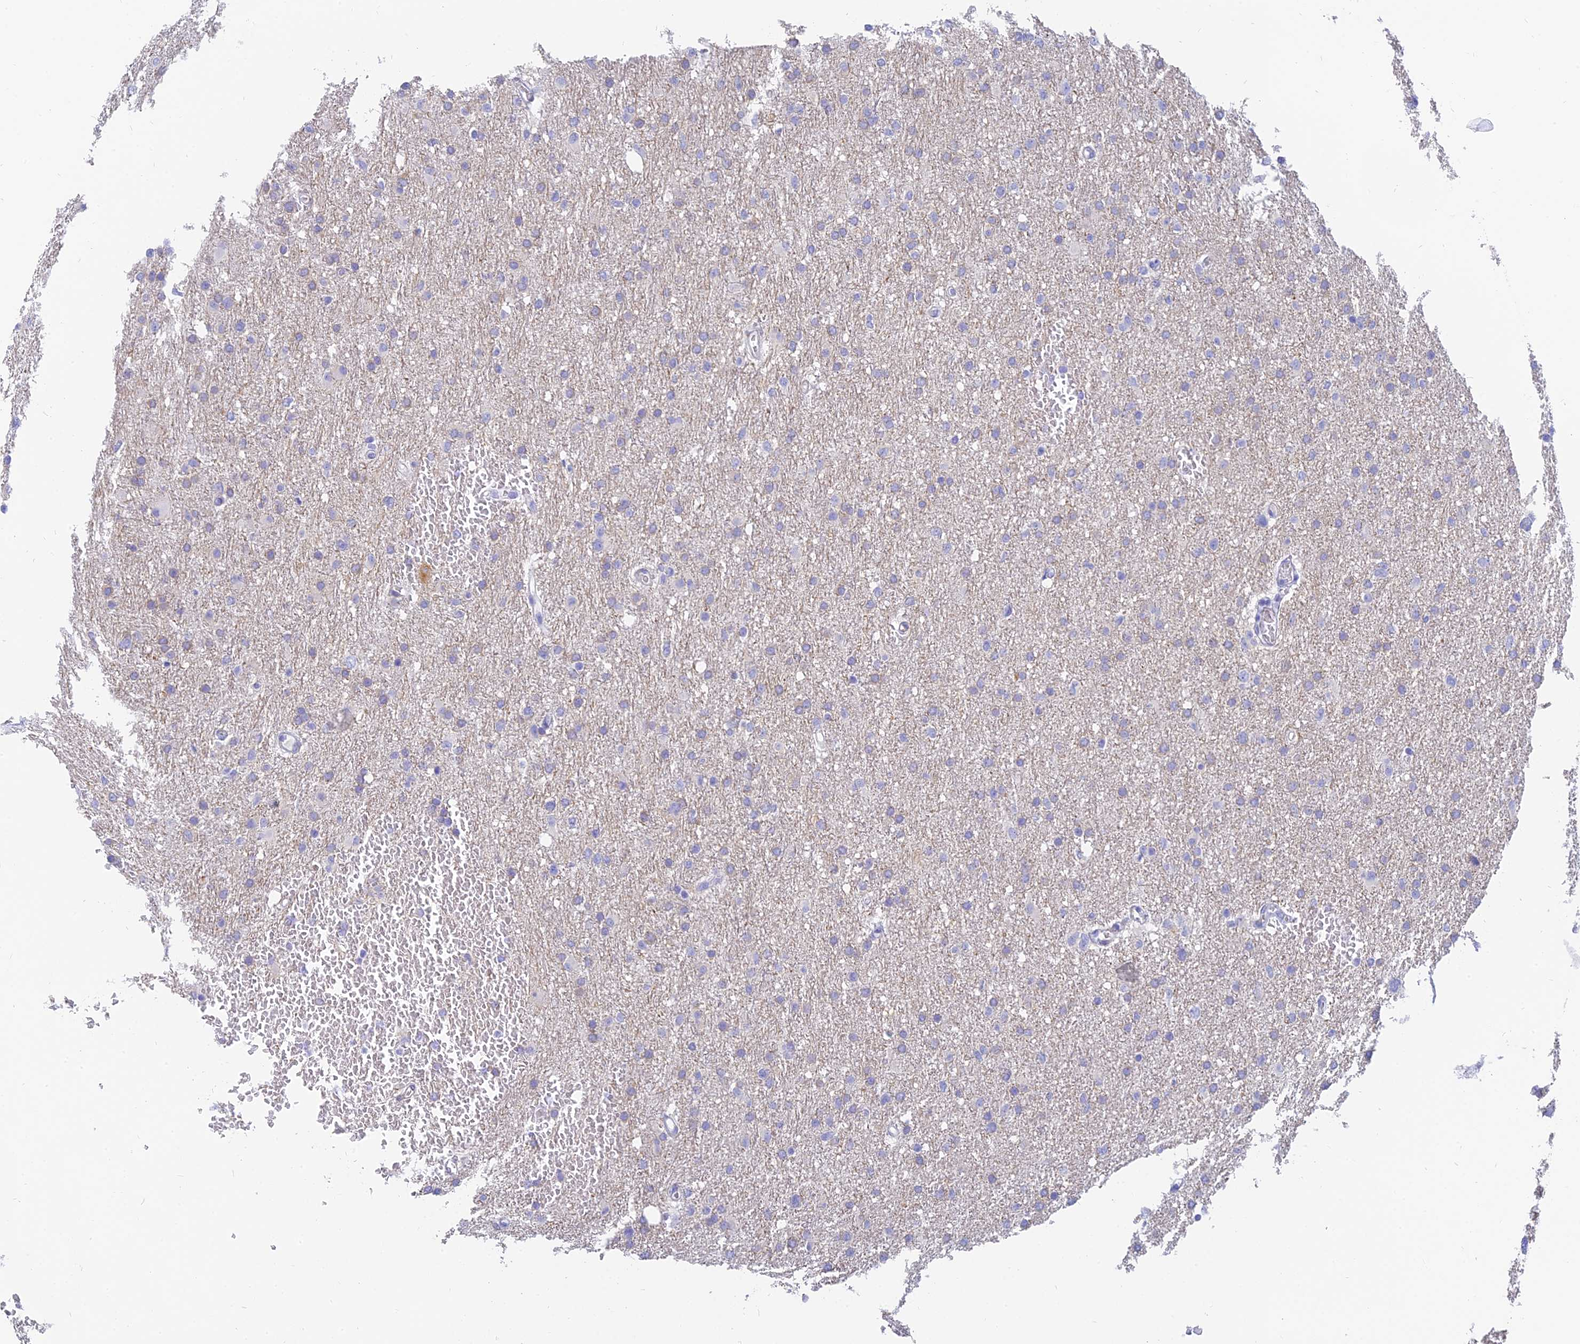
{"staining": {"intensity": "negative", "quantity": "none", "location": "none"}, "tissue": "glioma", "cell_type": "Tumor cells", "image_type": "cancer", "snomed": [{"axis": "morphology", "description": "Glioma, malignant, High grade"}, {"axis": "topography", "description": "Cerebral cortex"}], "caption": "Tumor cells show no significant protein positivity in glioma.", "gene": "SLC36A2", "patient": {"sex": "female", "age": 36}}